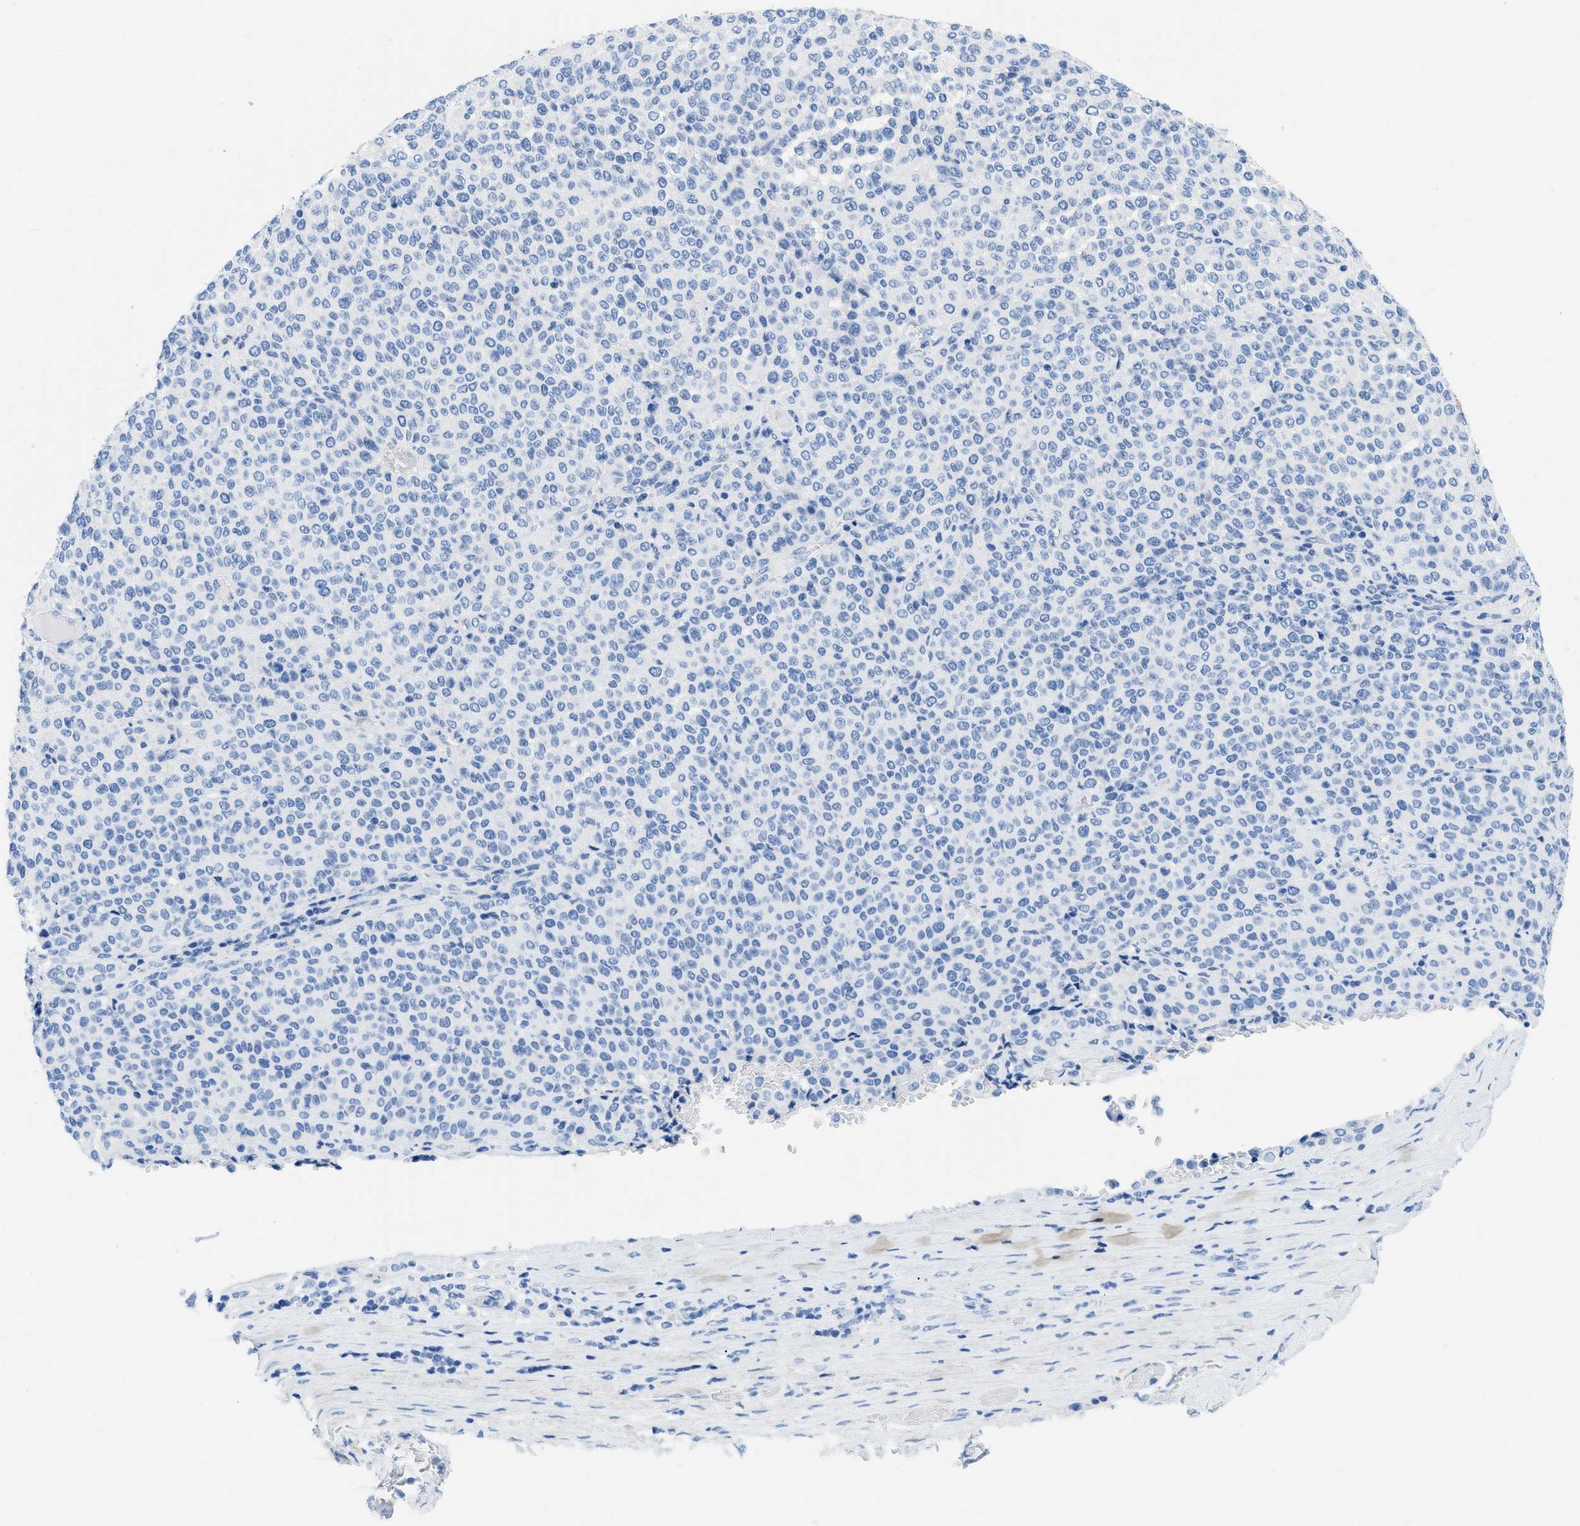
{"staining": {"intensity": "negative", "quantity": "none", "location": "none"}, "tissue": "melanoma", "cell_type": "Tumor cells", "image_type": "cancer", "snomed": [{"axis": "morphology", "description": "Malignant melanoma, Metastatic site"}, {"axis": "topography", "description": "Pancreas"}], "caption": "This is an IHC image of human melanoma. There is no positivity in tumor cells.", "gene": "COL3A1", "patient": {"sex": "female", "age": 30}}